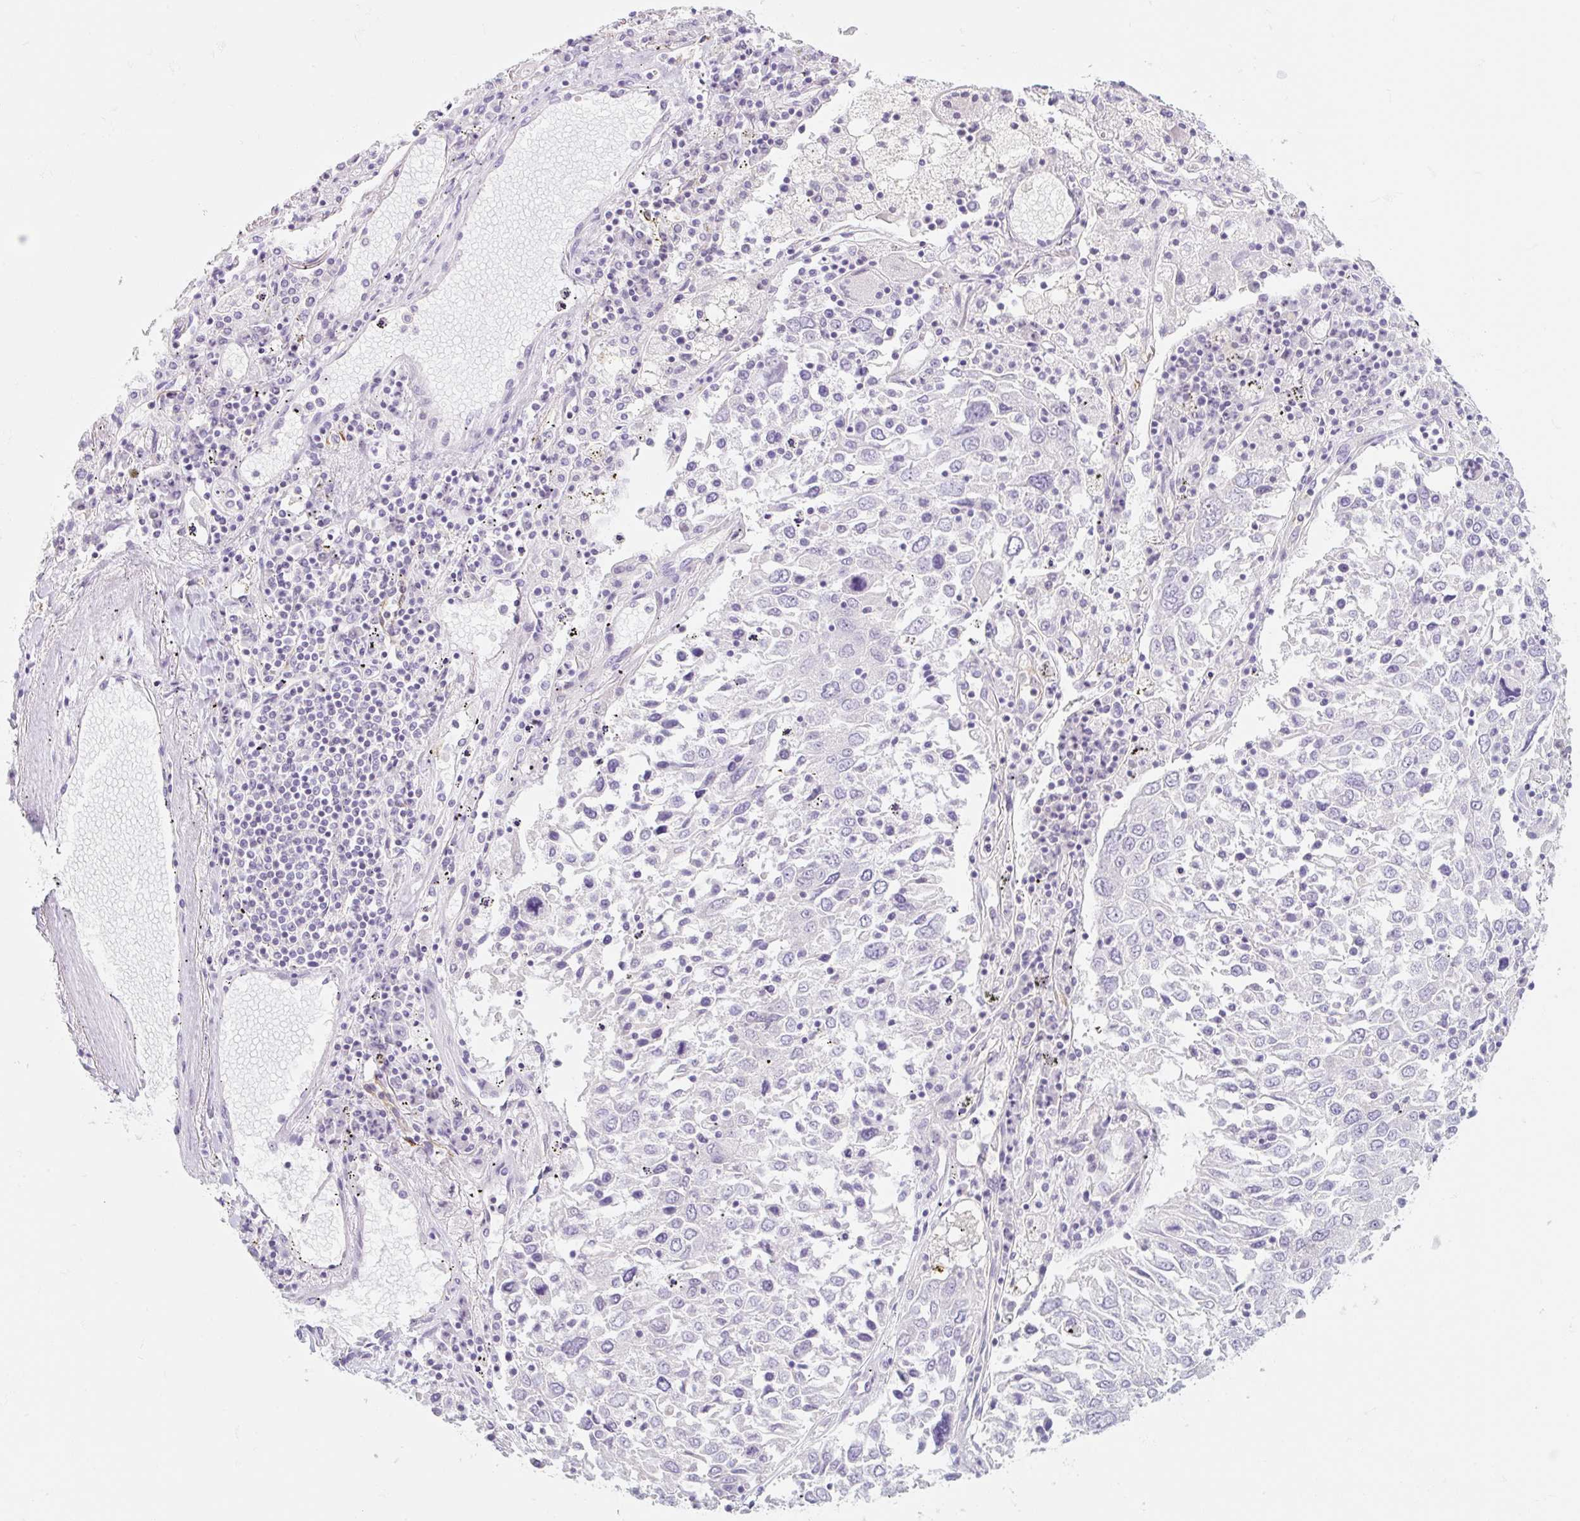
{"staining": {"intensity": "negative", "quantity": "none", "location": "none"}, "tissue": "lung cancer", "cell_type": "Tumor cells", "image_type": "cancer", "snomed": [{"axis": "morphology", "description": "Squamous cell carcinoma, NOS"}, {"axis": "topography", "description": "Lung"}], "caption": "IHC of human lung cancer displays no positivity in tumor cells. Nuclei are stained in blue.", "gene": "LYVE1", "patient": {"sex": "male", "age": 65}}